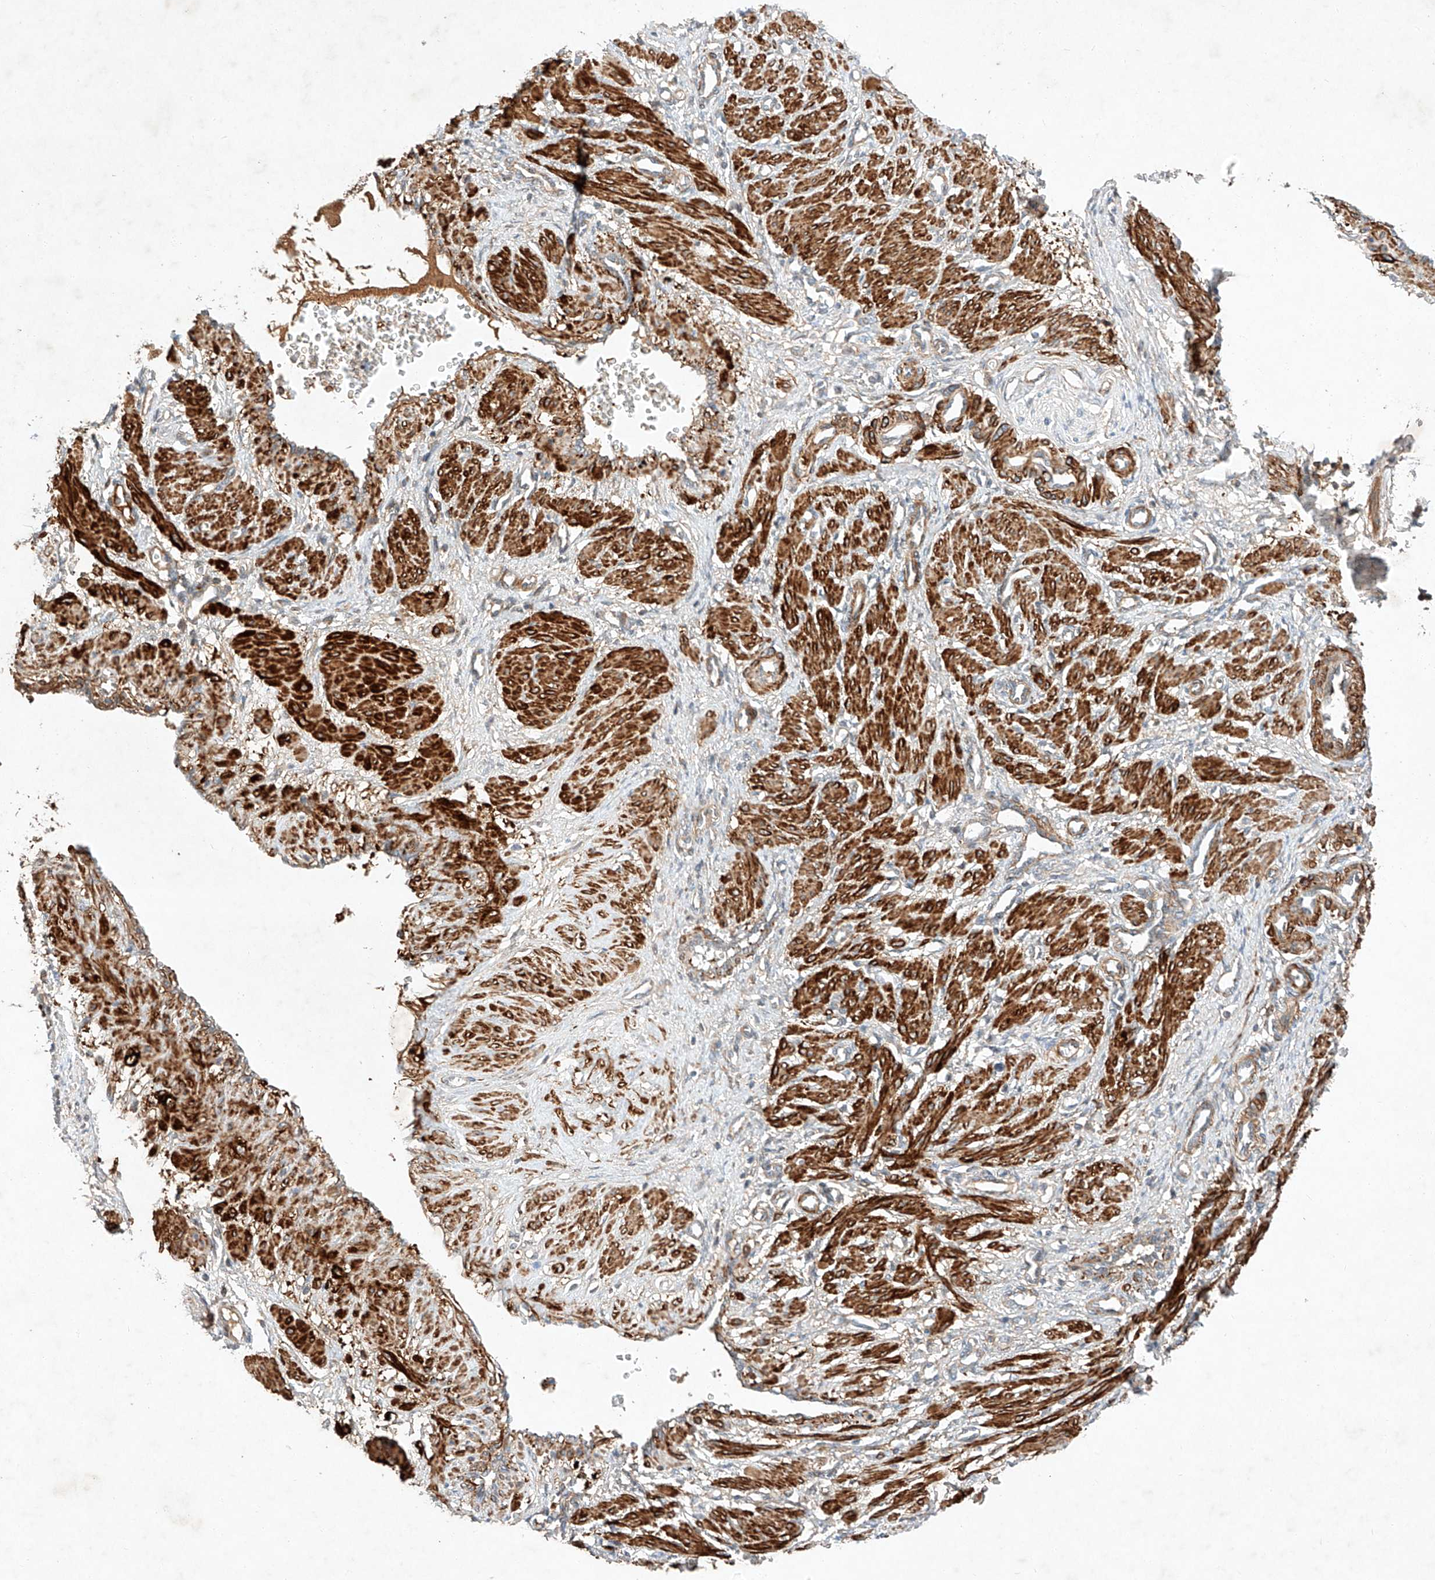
{"staining": {"intensity": "strong", "quantity": ">75%", "location": "cytoplasmic/membranous"}, "tissue": "smooth muscle", "cell_type": "Smooth muscle cells", "image_type": "normal", "snomed": [{"axis": "morphology", "description": "Normal tissue, NOS"}, {"axis": "topography", "description": "Endometrium"}], "caption": "Protein analysis of benign smooth muscle exhibits strong cytoplasmic/membranous staining in approximately >75% of smooth muscle cells. (DAB IHC with brightfield microscopy, high magnification).", "gene": "ARHGAP33", "patient": {"sex": "female", "age": 33}}